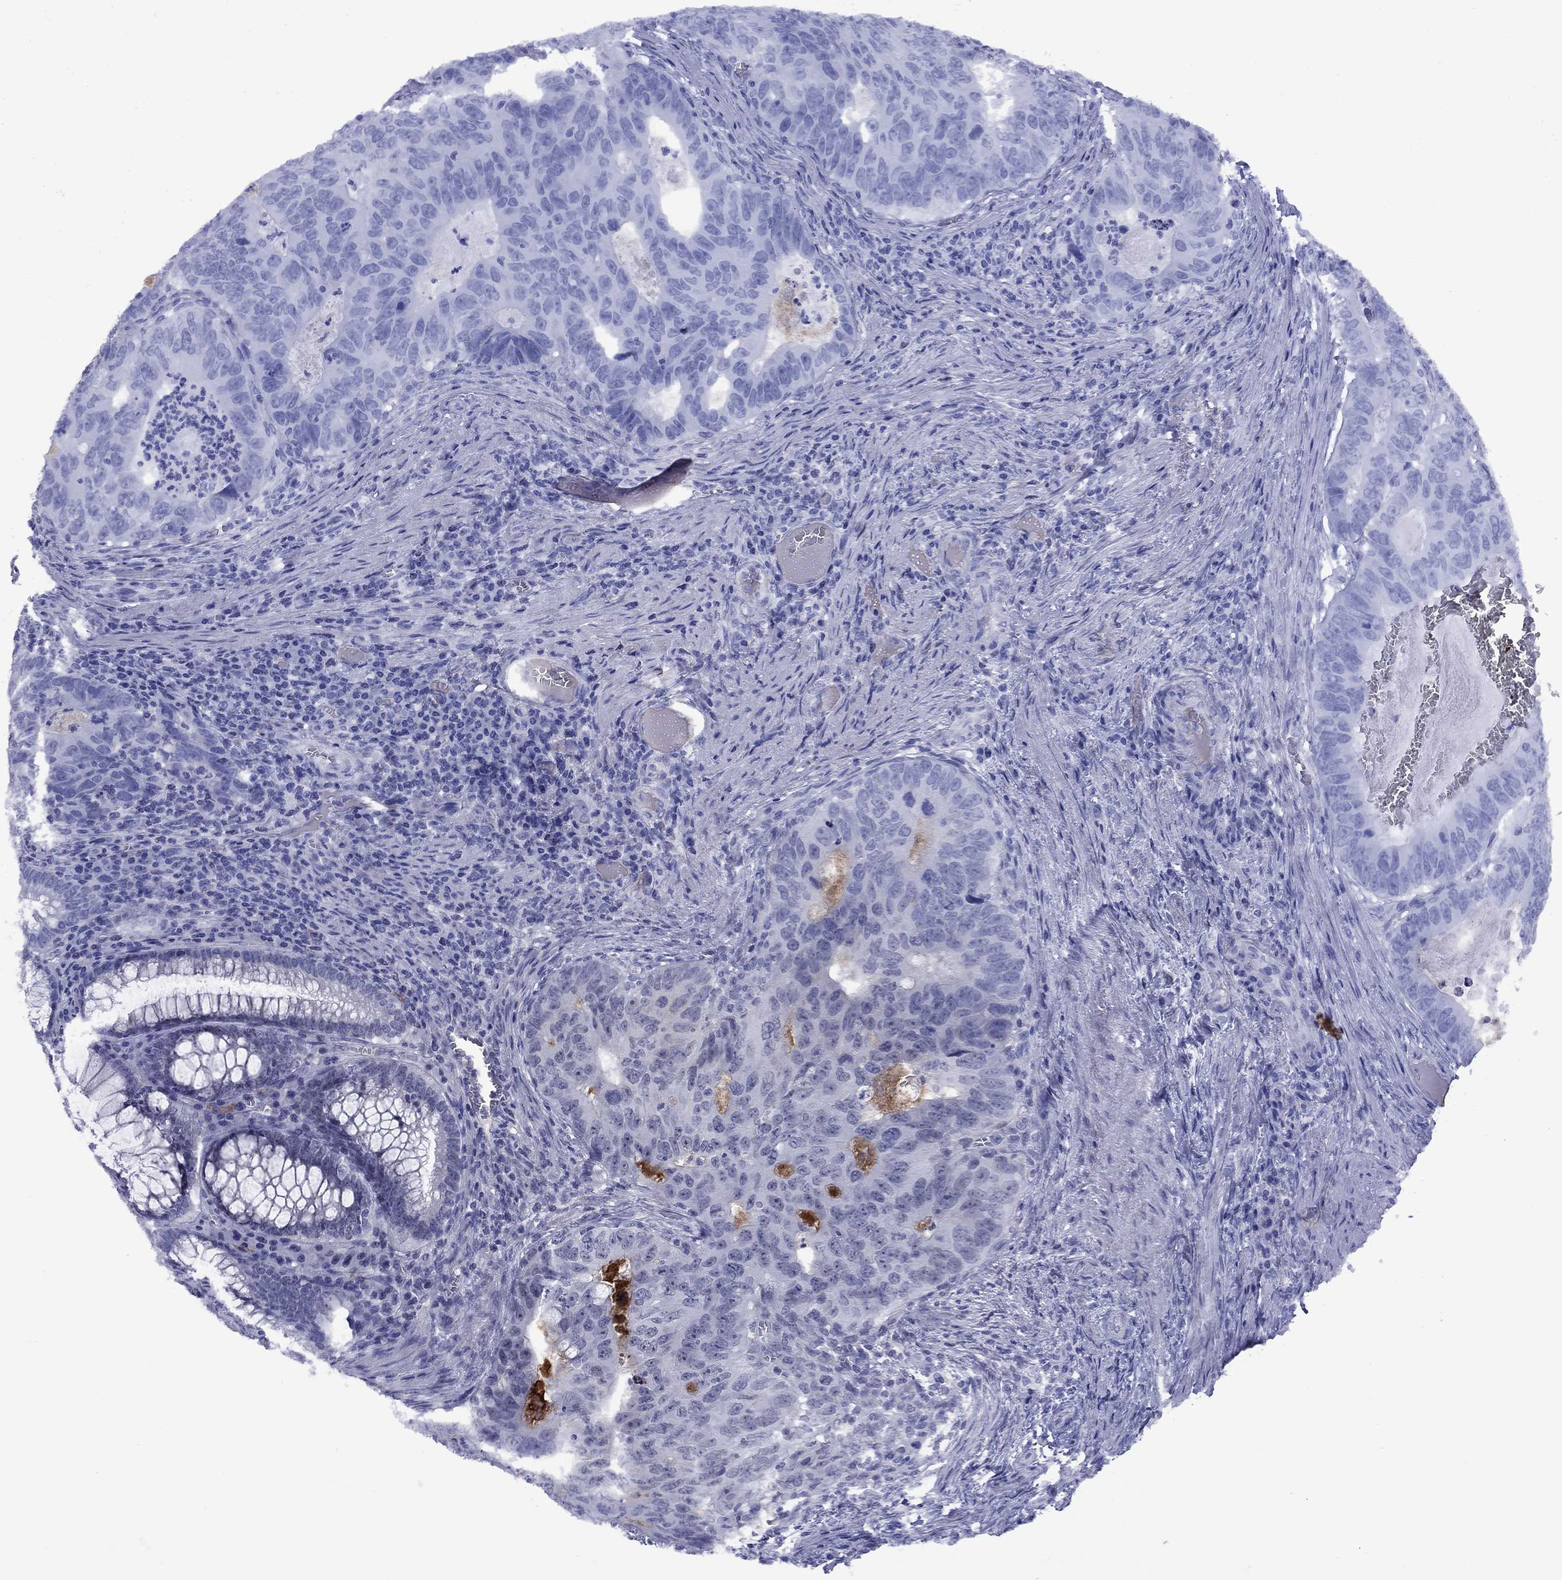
{"staining": {"intensity": "negative", "quantity": "none", "location": "none"}, "tissue": "colorectal cancer", "cell_type": "Tumor cells", "image_type": "cancer", "snomed": [{"axis": "morphology", "description": "Adenocarcinoma, NOS"}, {"axis": "topography", "description": "Colon"}], "caption": "Image shows no significant protein staining in tumor cells of colorectal cancer (adenocarcinoma).", "gene": "APOA2", "patient": {"sex": "male", "age": 79}}